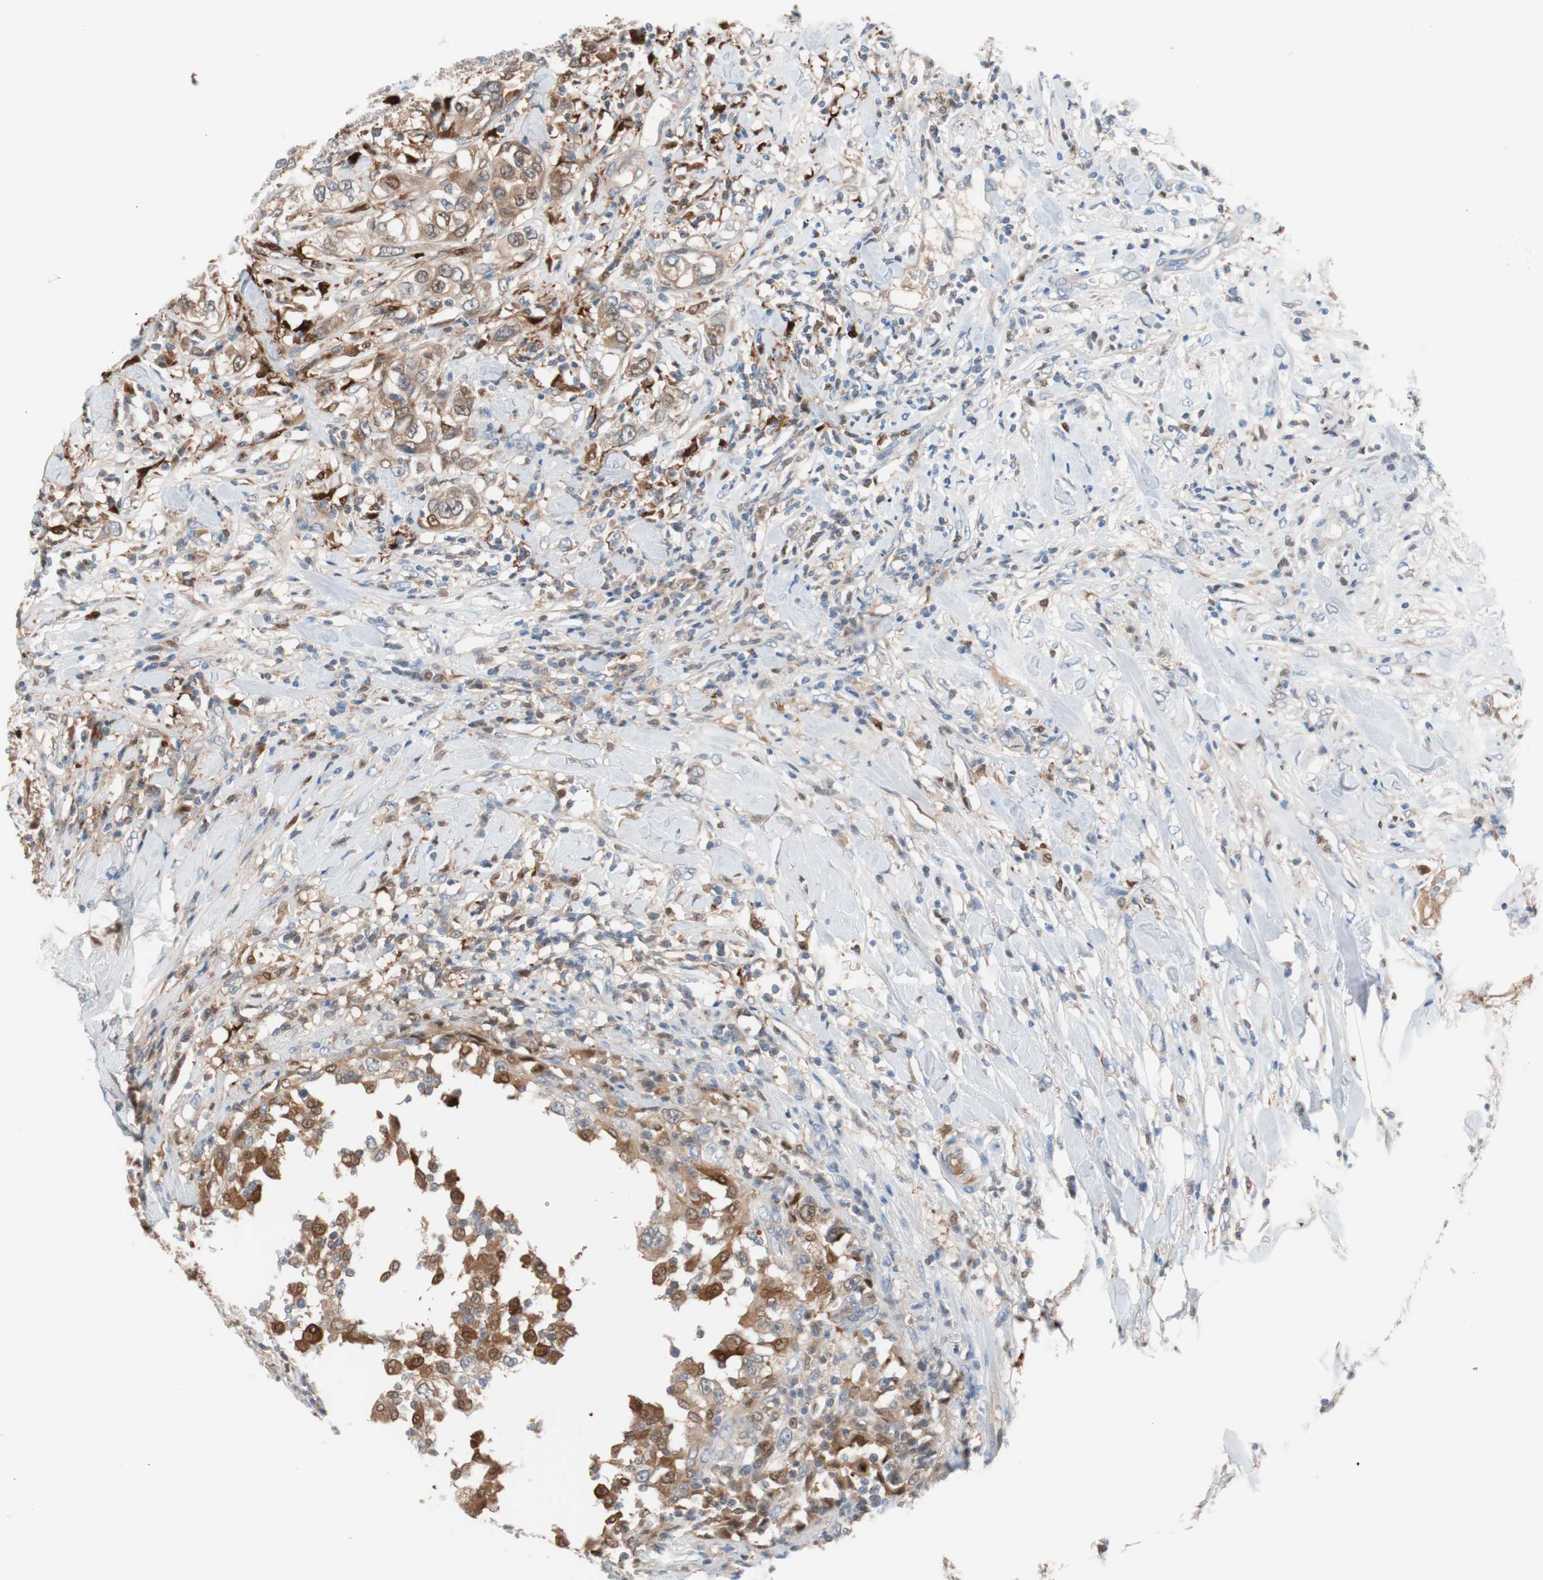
{"staining": {"intensity": "moderate", "quantity": ">75%", "location": "cytoplasmic/membranous"}, "tissue": "urothelial cancer", "cell_type": "Tumor cells", "image_type": "cancer", "snomed": [{"axis": "morphology", "description": "Urothelial carcinoma, High grade"}, {"axis": "topography", "description": "Urinary bladder"}], "caption": "Immunohistochemistry (DAB) staining of human urothelial carcinoma (high-grade) reveals moderate cytoplasmic/membranous protein expression in about >75% of tumor cells. Using DAB (3,3'-diaminobenzidine) (brown) and hematoxylin (blue) stains, captured at high magnification using brightfield microscopy.", "gene": "IL18", "patient": {"sex": "female", "age": 80}}